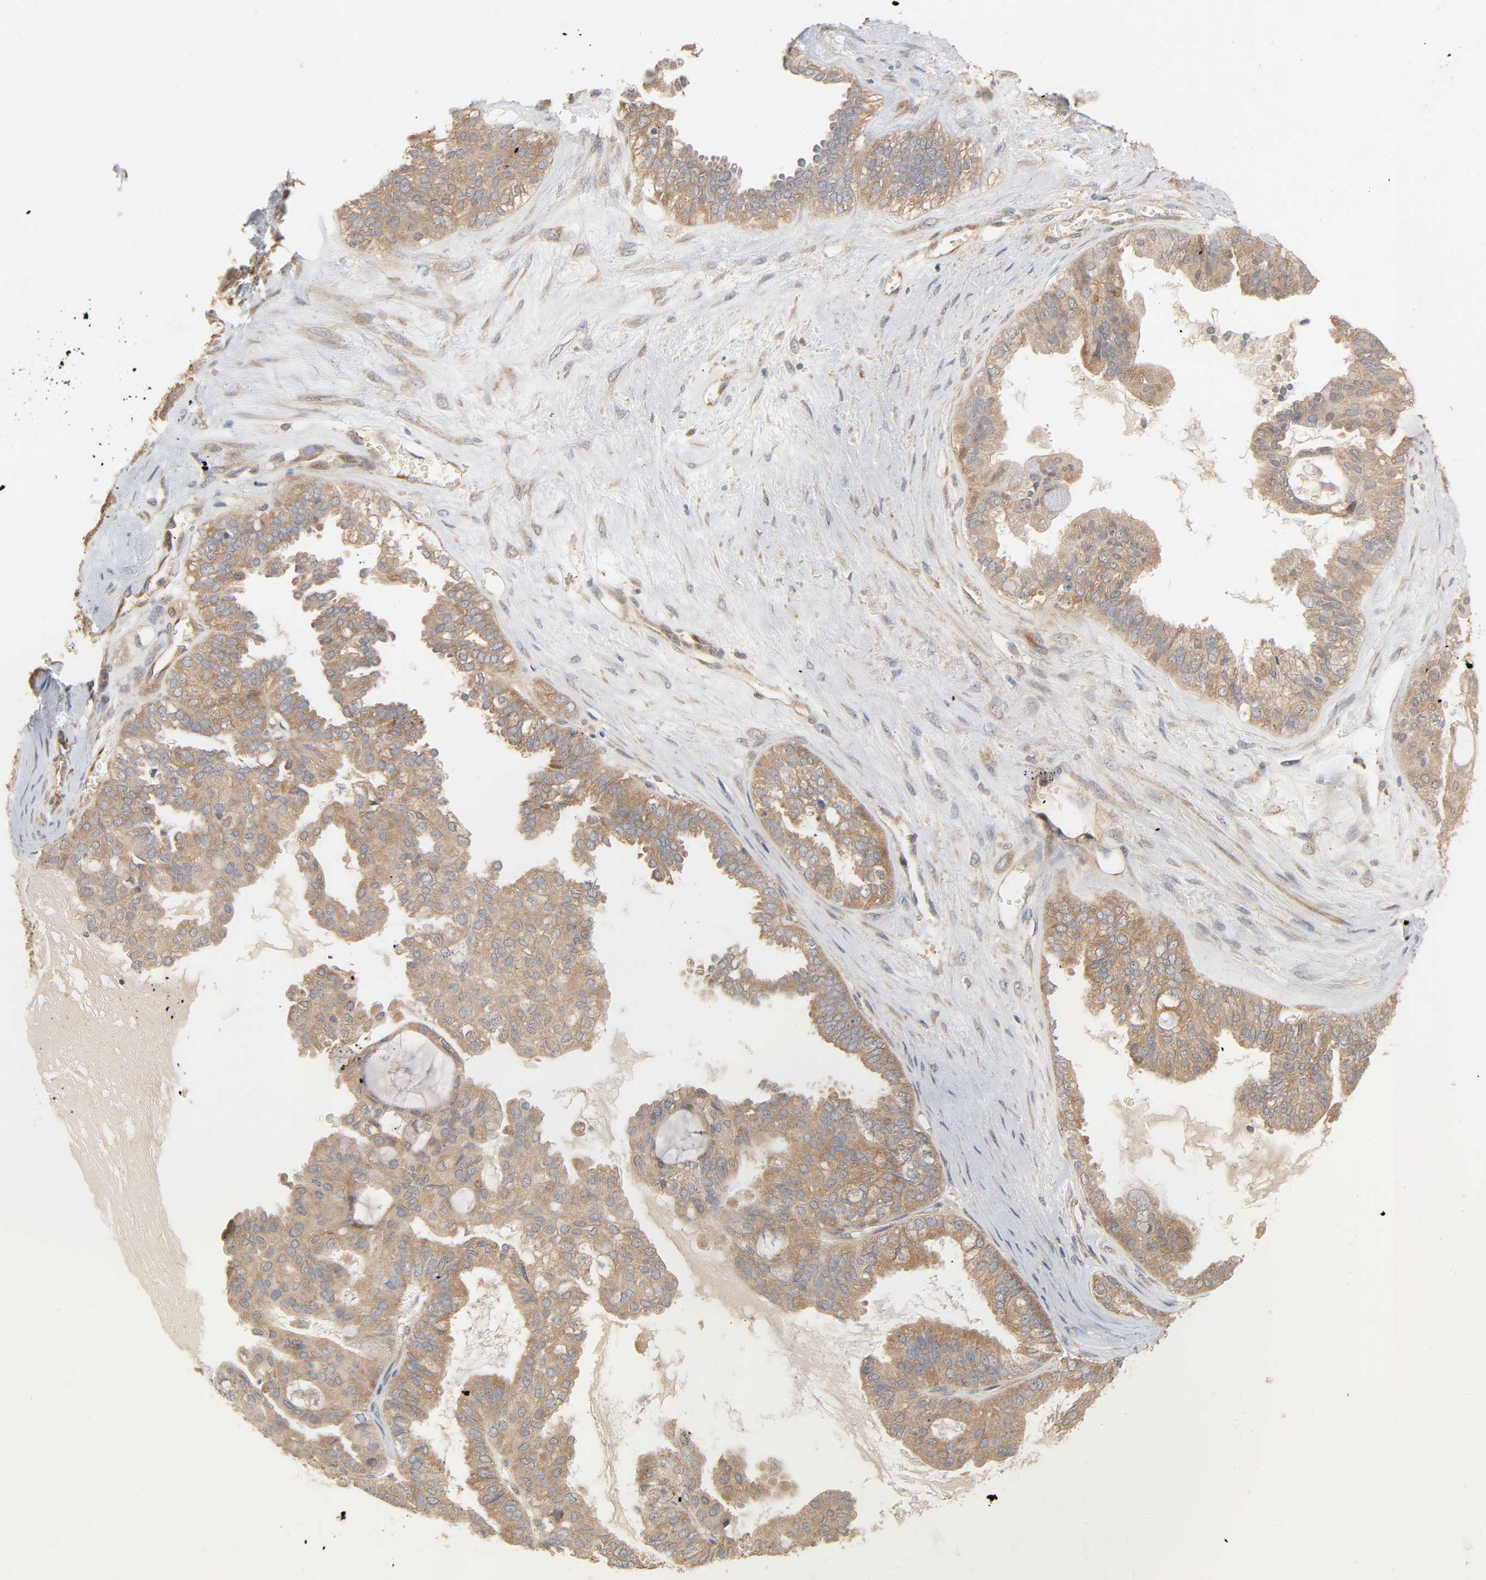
{"staining": {"intensity": "moderate", "quantity": ">75%", "location": "cytoplasmic/membranous"}, "tissue": "ovarian cancer", "cell_type": "Tumor cells", "image_type": "cancer", "snomed": [{"axis": "morphology", "description": "Carcinoma, NOS"}, {"axis": "morphology", "description": "Carcinoma, endometroid"}, {"axis": "topography", "description": "Ovary"}], "caption": "There is medium levels of moderate cytoplasmic/membranous expression in tumor cells of carcinoma (ovarian), as demonstrated by immunohistochemical staining (brown color).", "gene": "NEMF", "patient": {"sex": "female", "age": 50}}